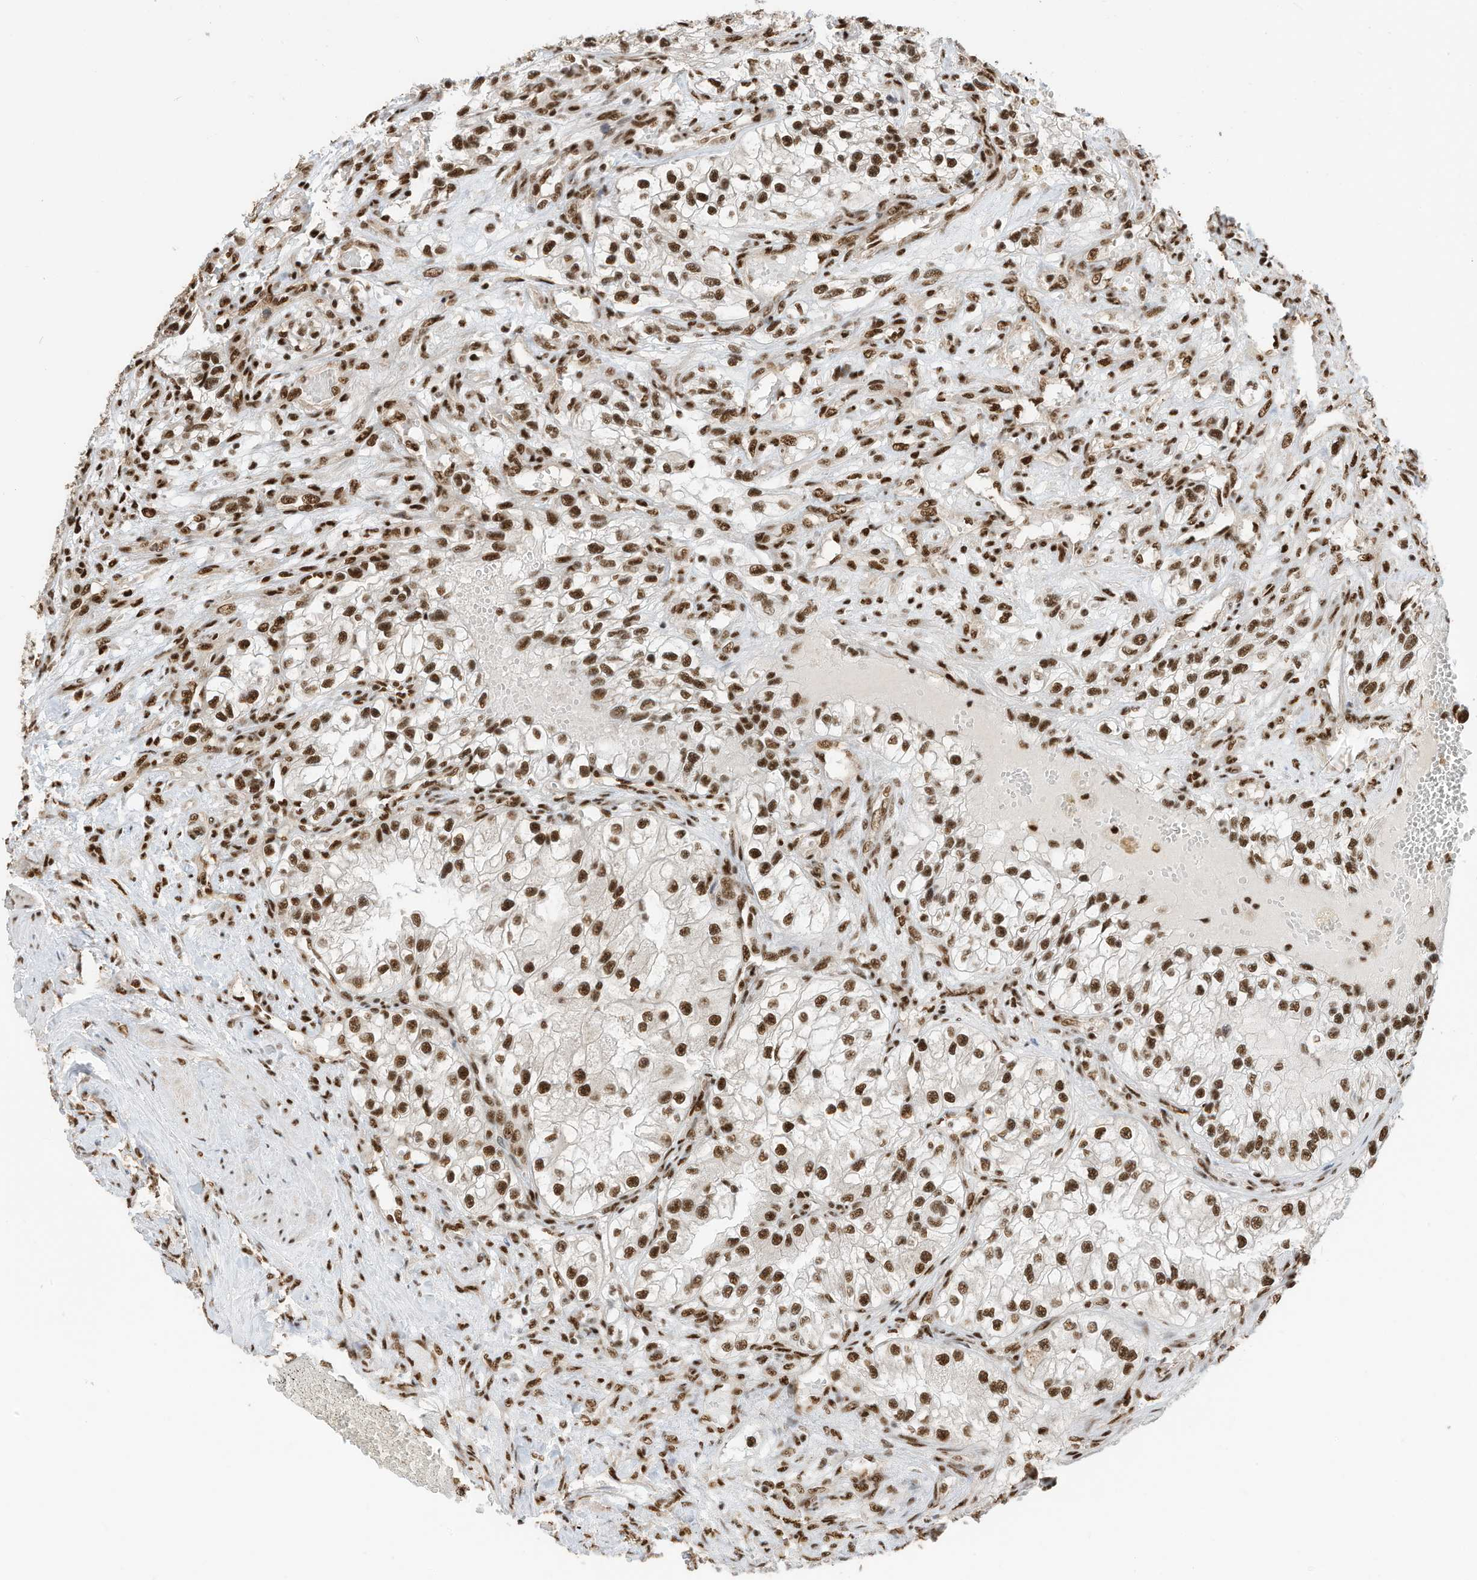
{"staining": {"intensity": "moderate", "quantity": ">75%", "location": "nuclear"}, "tissue": "renal cancer", "cell_type": "Tumor cells", "image_type": "cancer", "snomed": [{"axis": "morphology", "description": "Adenocarcinoma, NOS"}, {"axis": "topography", "description": "Kidney"}], "caption": "Human renal adenocarcinoma stained with a brown dye reveals moderate nuclear positive staining in about >75% of tumor cells.", "gene": "SF3A3", "patient": {"sex": "female", "age": 57}}